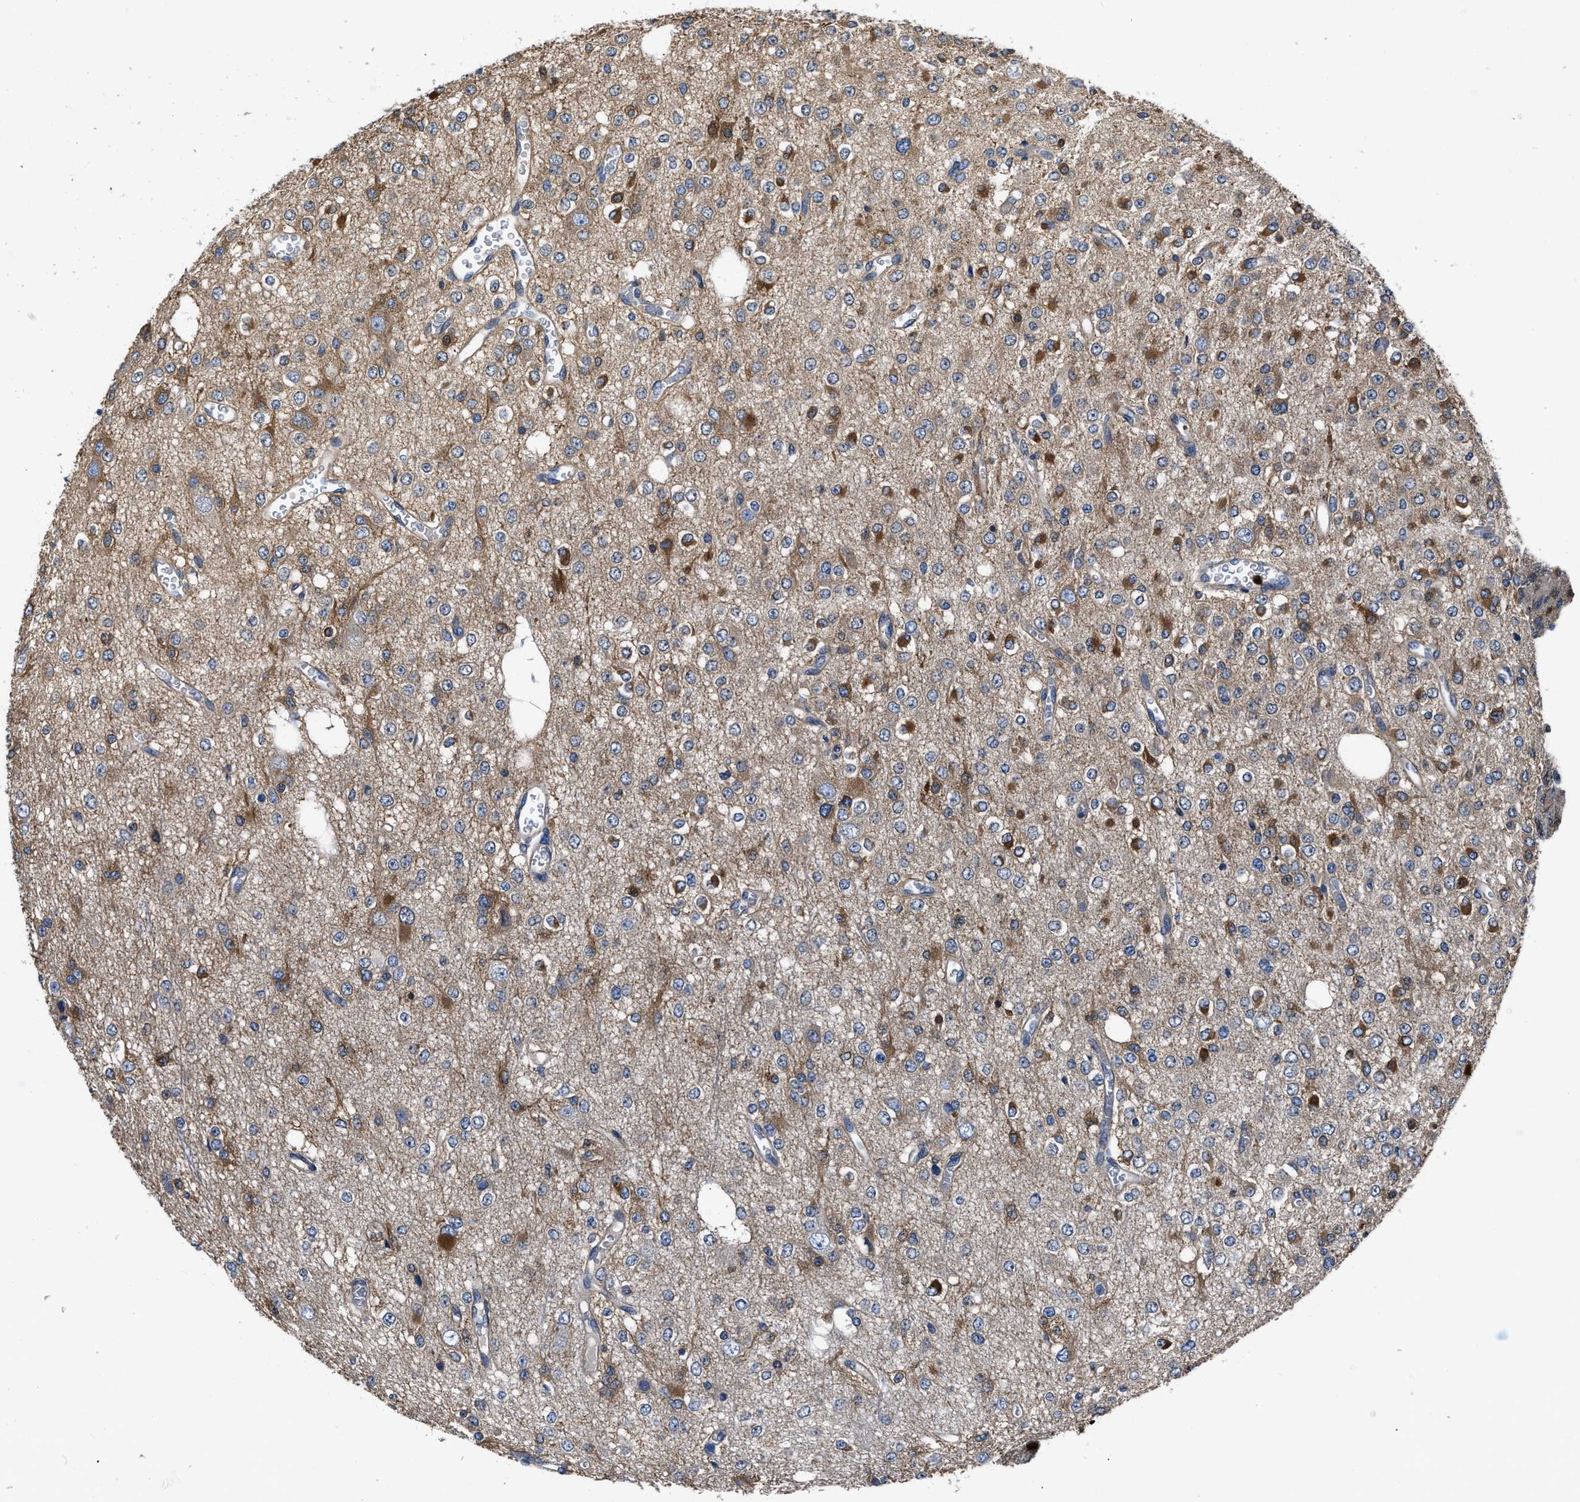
{"staining": {"intensity": "negative", "quantity": "none", "location": "none"}, "tissue": "glioma", "cell_type": "Tumor cells", "image_type": "cancer", "snomed": [{"axis": "morphology", "description": "Glioma, malignant, Low grade"}, {"axis": "topography", "description": "Brain"}], "caption": "A micrograph of glioma stained for a protein reveals no brown staining in tumor cells. Nuclei are stained in blue.", "gene": "PKM", "patient": {"sex": "male", "age": 38}}